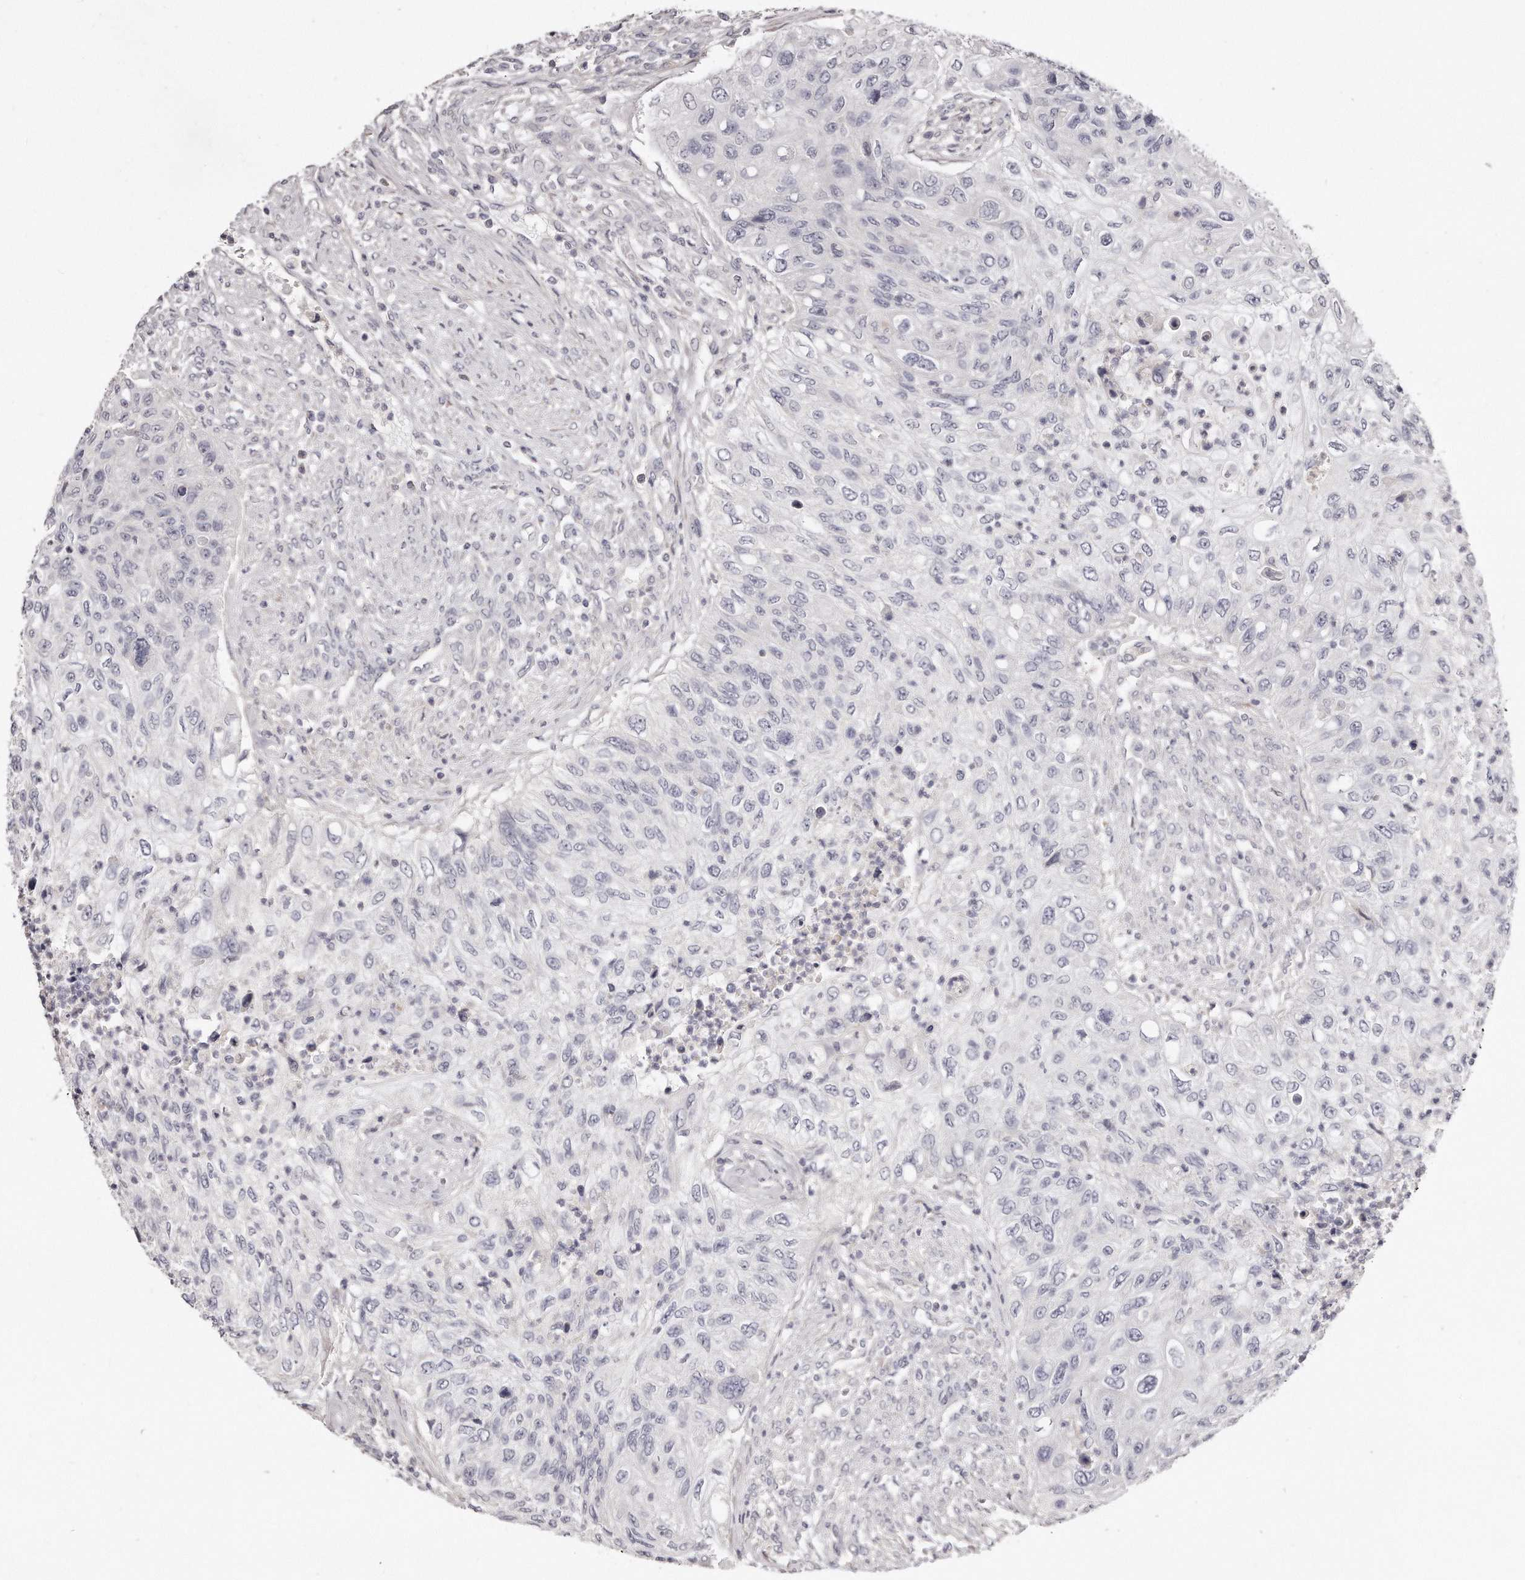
{"staining": {"intensity": "negative", "quantity": "none", "location": "none"}, "tissue": "urothelial cancer", "cell_type": "Tumor cells", "image_type": "cancer", "snomed": [{"axis": "morphology", "description": "Urothelial carcinoma, High grade"}, {"axis": "topography", "description": "Urinary bladder"}], "caption": "Immunohistochemical staining of human high-grade urothelial carcinoma demonstrates no significant positivity in tumor cells.", "gene": "TTLL4", "patient": {"sex": "female", "age": 60}}